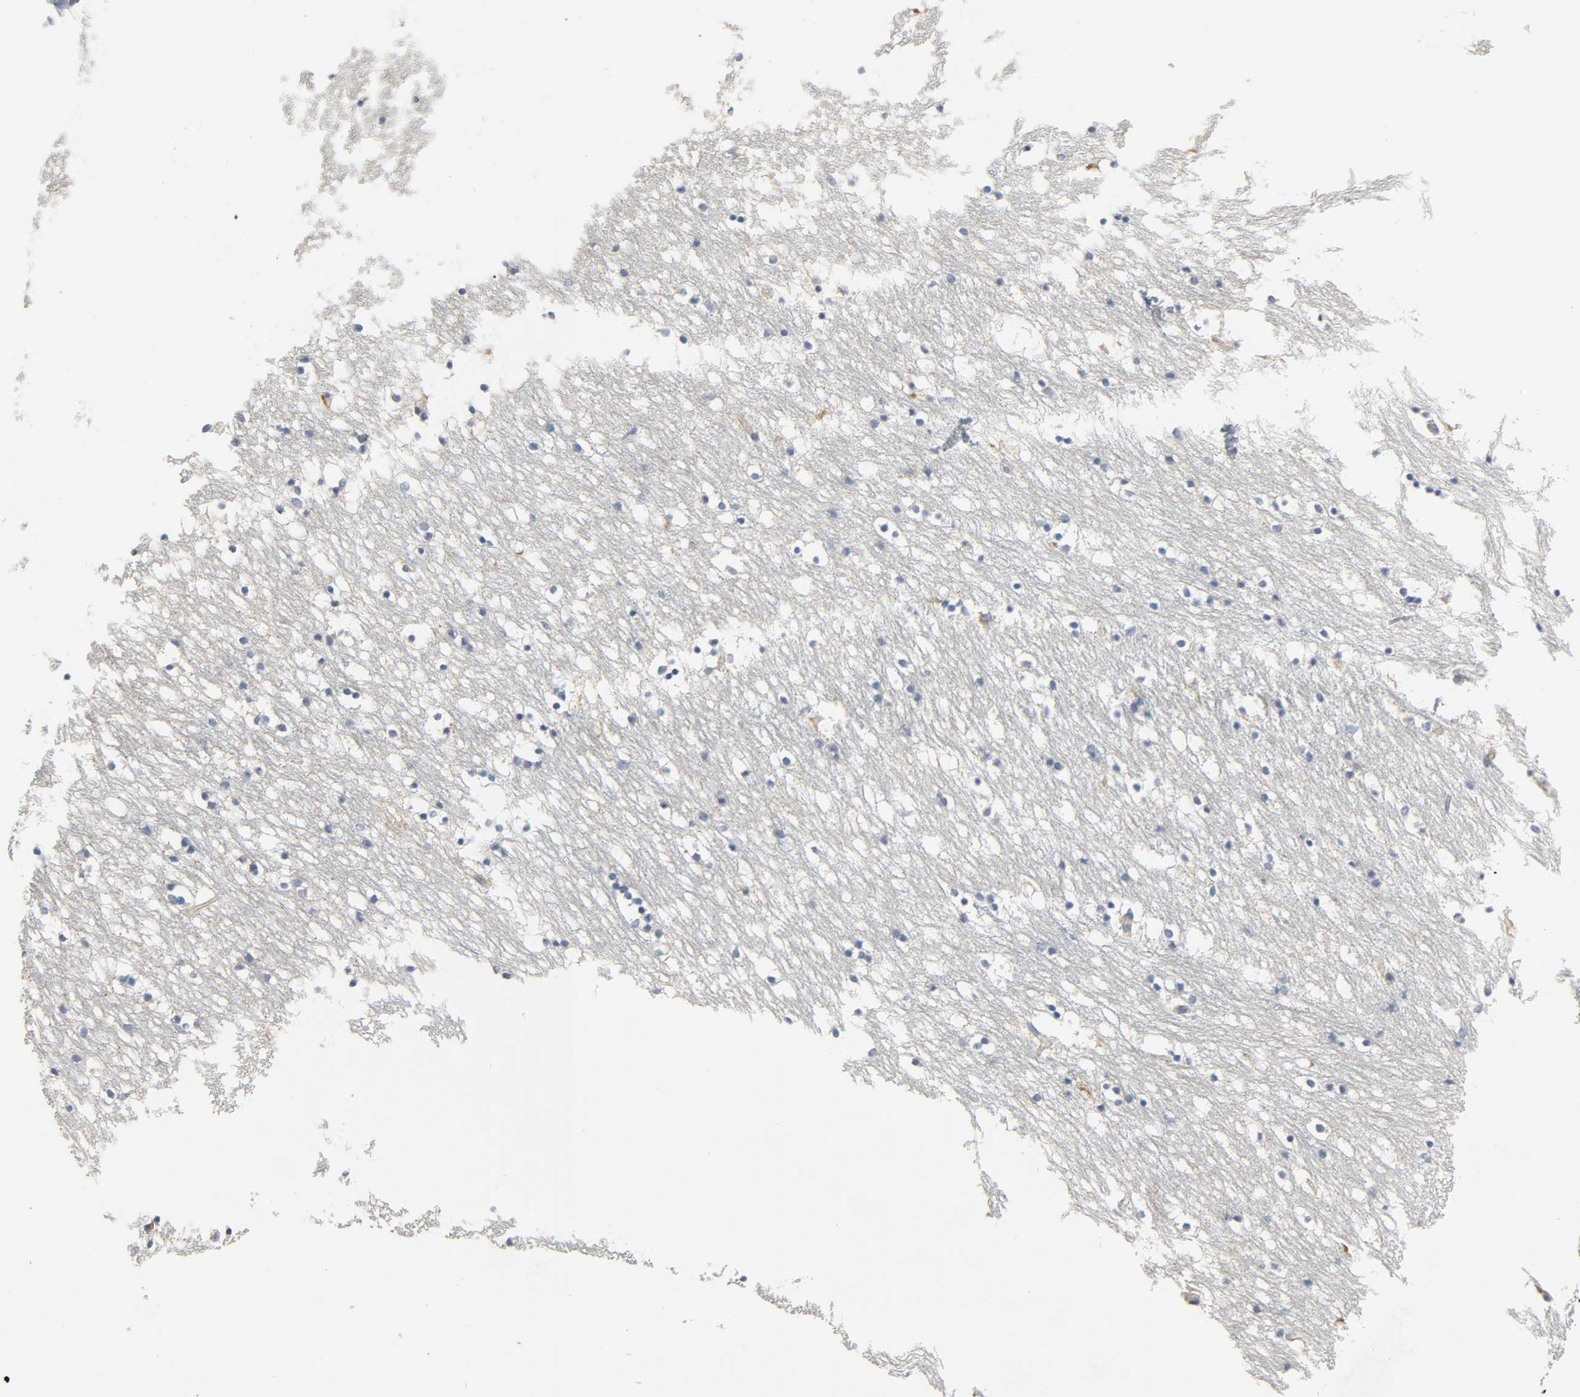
{"staining": {"intensity": "negative", "quantity": "none", "location": "none"}, "tissue": "caudate", "cell_type": "Glial cells", "image_type": "normal", "snomed": [{"axis": "morphology", "description": "Normal tissue, NOS"}, {"axis": "topography", "description": "Lateral ventricle wall"}], "caption": "A micrograph of human caudate is negative for staining in glial cells. (Stains: DAB immunohistochemistry with hematoxylin counter stain, Microscopy: brightfield microscopy at high magnification).", "gene": "LIMCH1", "patient": {"sex": "male", "age": 45}}